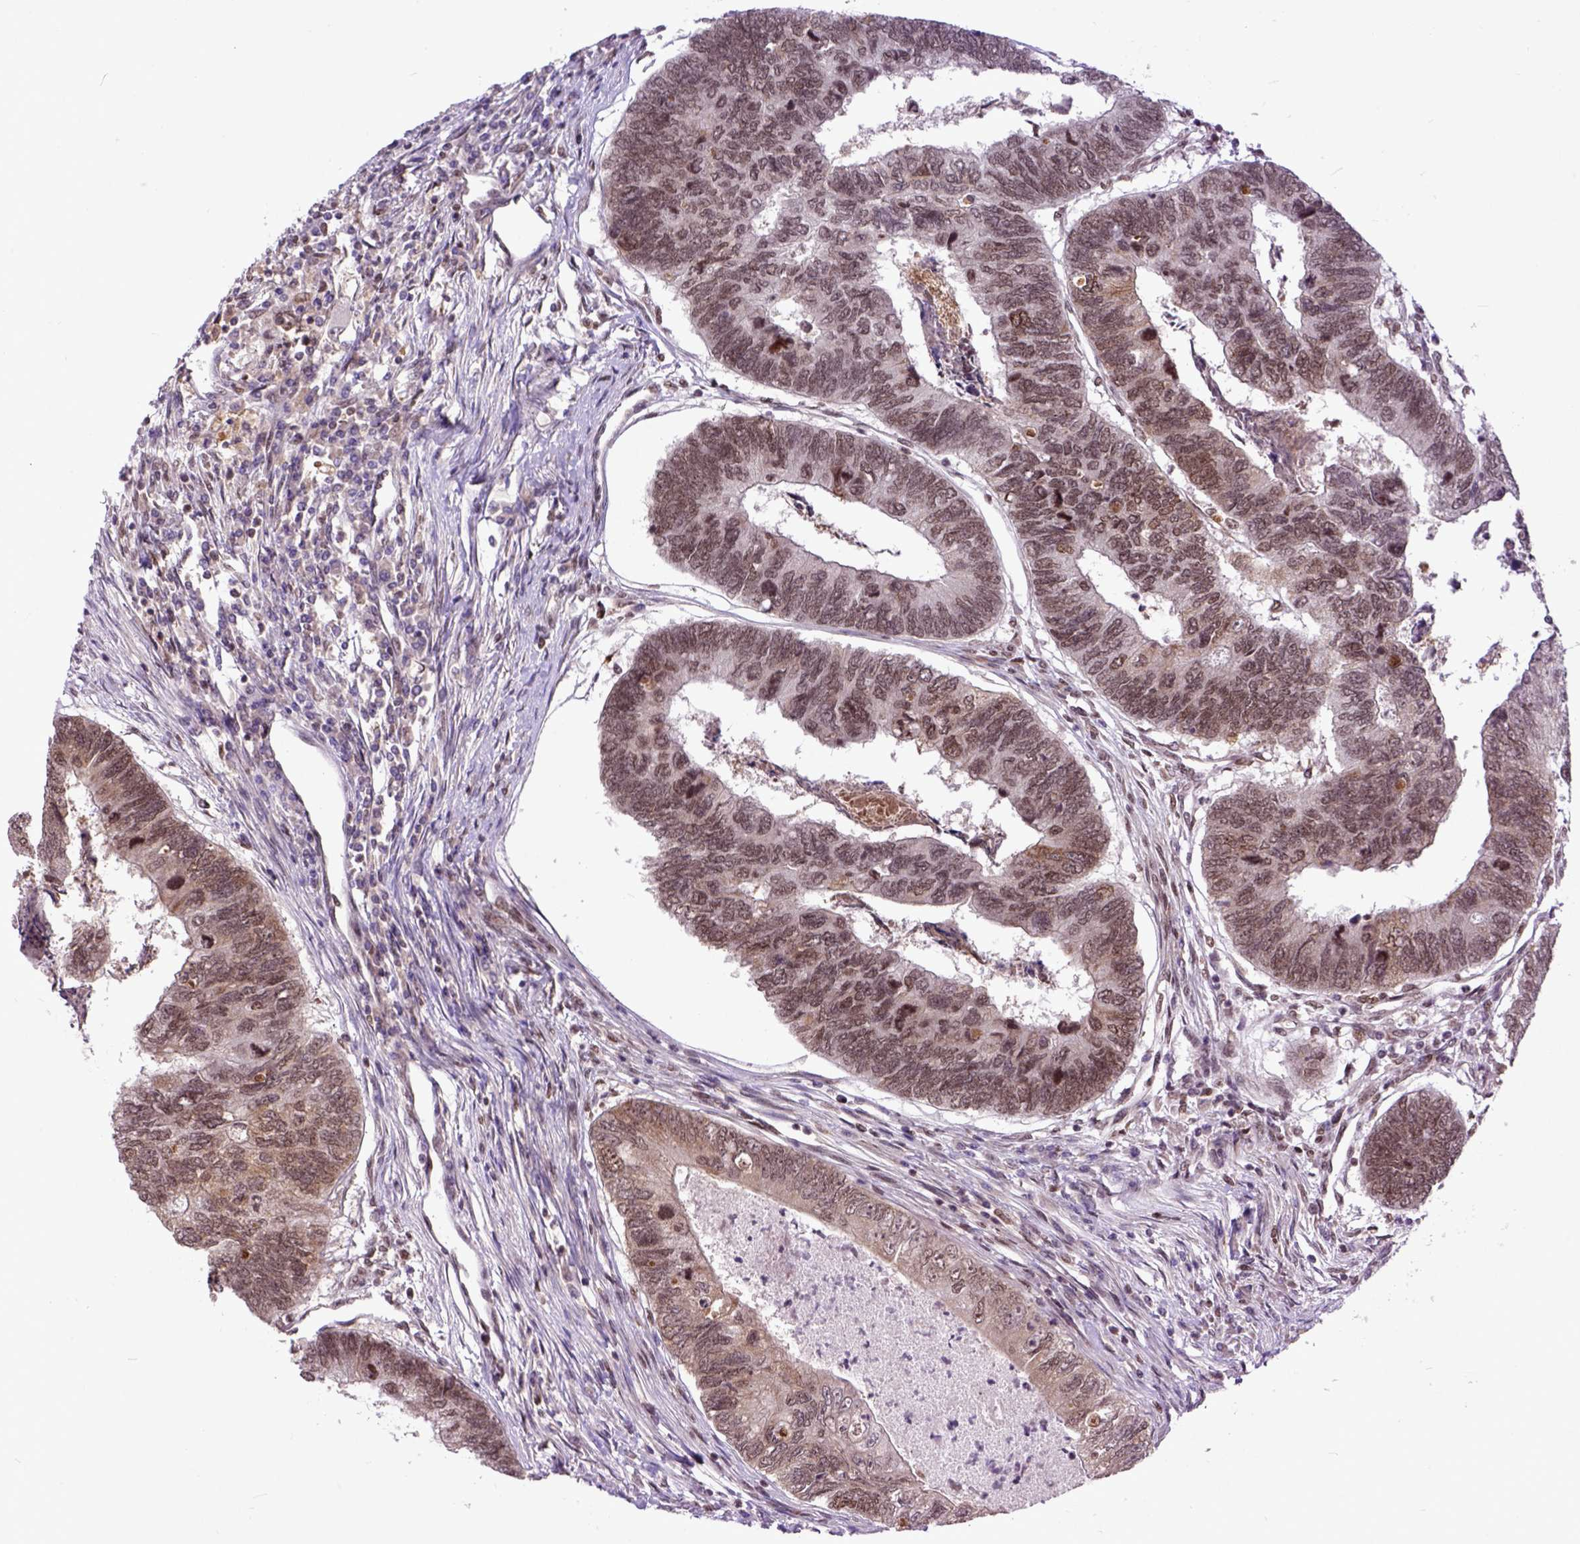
{"staining": {"intensity": "weak", "quantity": ">75%", "location": "nuclear"}, "tissue": "colorectal cancer", "cell_type": "Tumor cells", "image_type": "cancer", "snomed": [{"axis": "morphology", "description": "Adenocarcinoma, NOS"}, {"axis": "topography", "description": "Colon"}], "caption": "A histopathology image showing weak nuclear positivity in about >75% of tumor cells in colorectal cancer, as visualized by brown immunohistochemical staining.", "gene": "RCC2", "patient": {"sex": "female", "age": 67}}